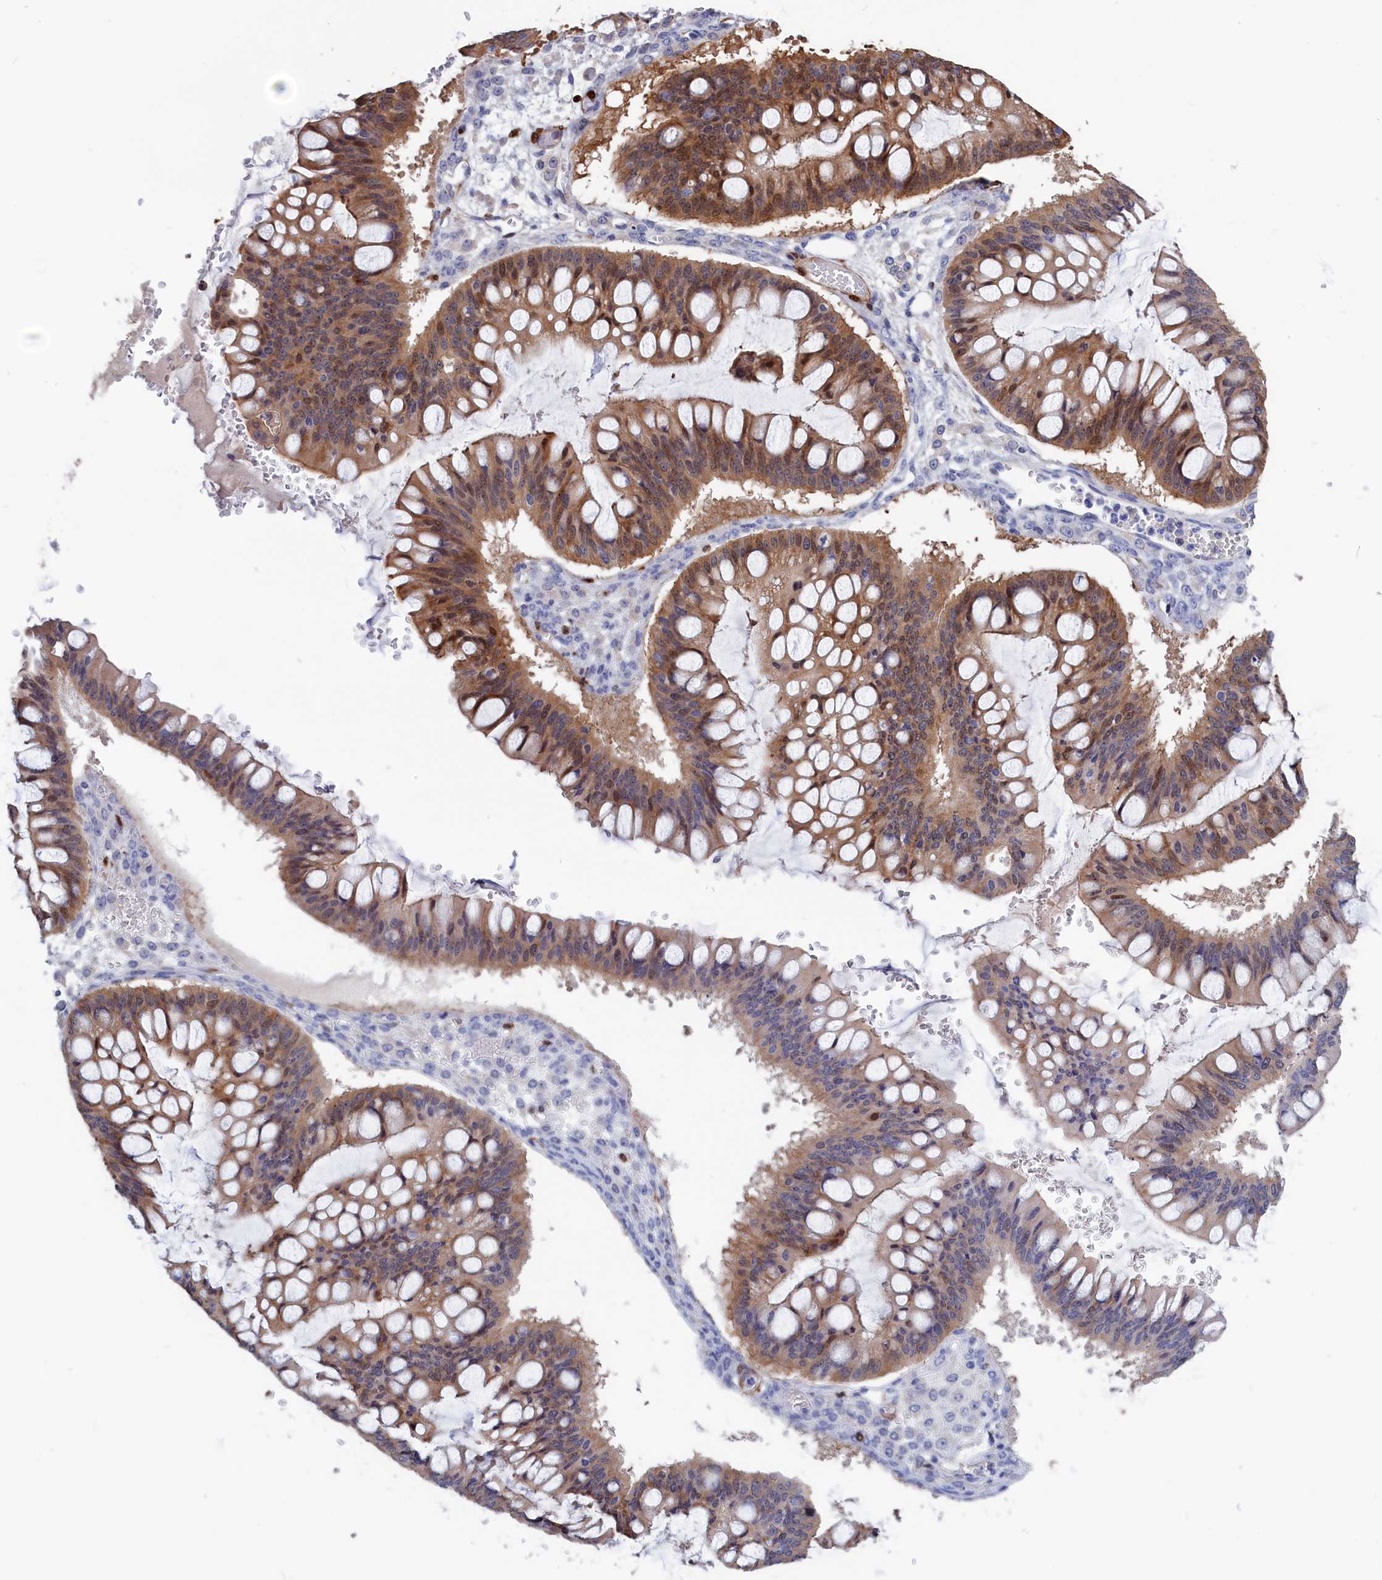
{"staining": {"intensity": "moderate", "quantity": "25%-75%", "location": "cytoplasmic/membranous,nuclear"}, "tissue": "ovarian cancer", "cell_type": "Tumor cells", "image_type": "cancer", "snomed": [{"axis": "morphology", "description": "Cystadenocarcinoma, mucinous, NOS"}, {"axis": "topography", "description": "Ovary"}], "caption": "Immunohistochemical staining of ovarian cancer (mucinous cystadenocarcinoma) shows medium levels of moderate cytoplasmic/membranous and nuclear protein expression in approximately 25%-75% of tumor cells.", "gene": "CRIP1", "patient": {"sex": "female", "age": 73}}